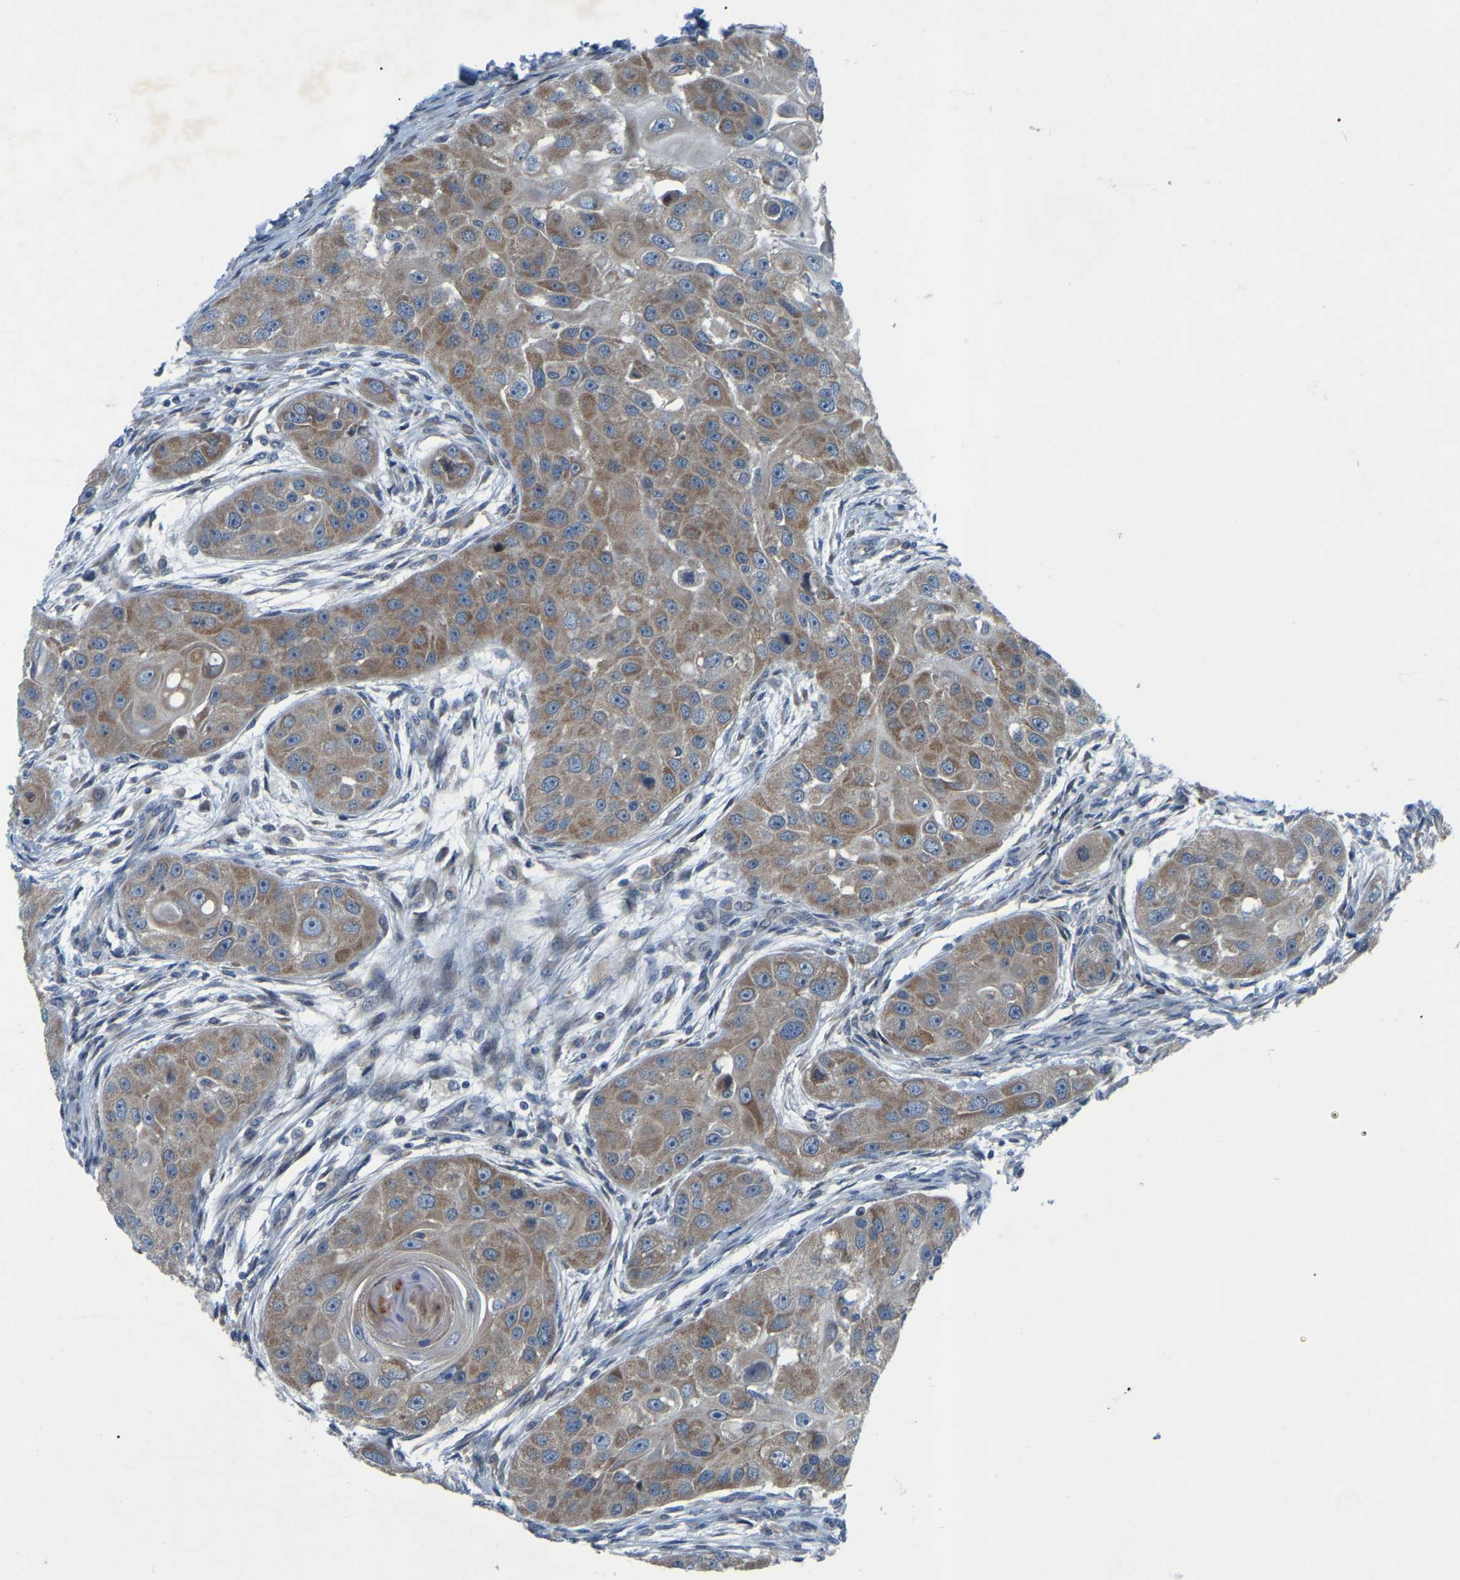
{"staining": {"intensity": "moderate", "quantity": ">75%", "location": "cytoplasmic/membranous"}, "tissue": "head and neck cancer", "cell_type": "Tumor cells", "image_type": "cancer", "snomed": [{"axis": "morphology", "description": "Normal tissue, NOS"}, {"axis": "morphology", "description": "Squamous cell carcinoma, NOS"}, {"axis": "topography", "description": "Skeletal muscle"}, {"axis": "topography", "description": "Head-Neck"}], "caption": "Protein staining of head and neck cancer tissue shows moderate cytoplasmic/membranous staining in about >75% of tumor cells.", "gene": "PARL", "patient": {"sex": "male", "age": 51}}